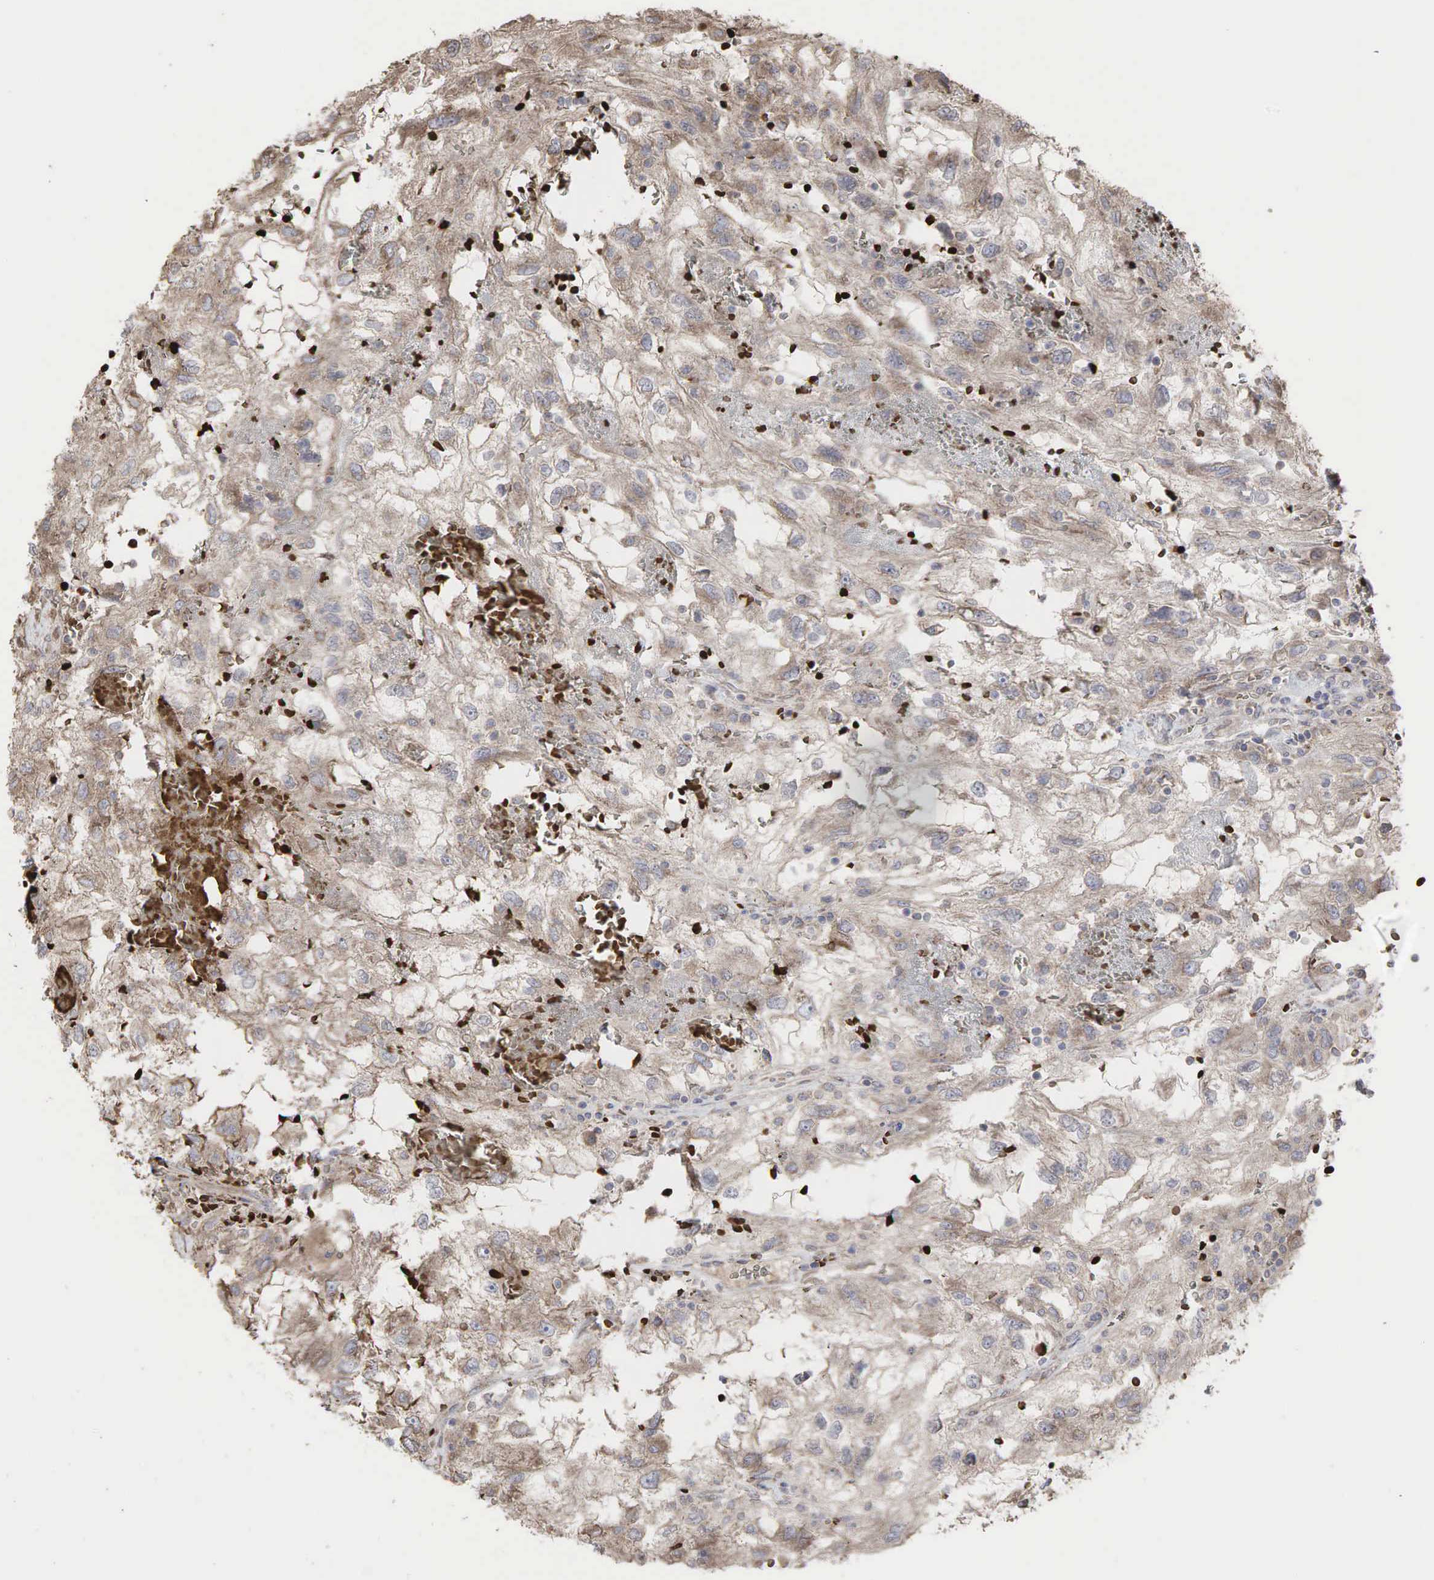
{"staining": {"intensity": "weak", "quantity": ">75%", "location": "cytoplasmic/membranous"}, "tissue": "renal cancer", "cell_type": "Tumor cells", "image_type": "cancer", "snomed": [{"axis": "morphology", "description": "Normal tissue, NOS"}, {"axis": "morphology", "description": "Adenocarcinoma, NOS"}, {"axis": "topography", "description": "Kidney"}], "caption": "Immunohistochemistry image of human renal adenocarcinoma stained for a protein (brown), which shows low levels of weak cytoplasmic/membranous expression in approximately >75% of tumor cells.", "gene": "PABPC5", "patient": {"sex": "male", "age": 71}}